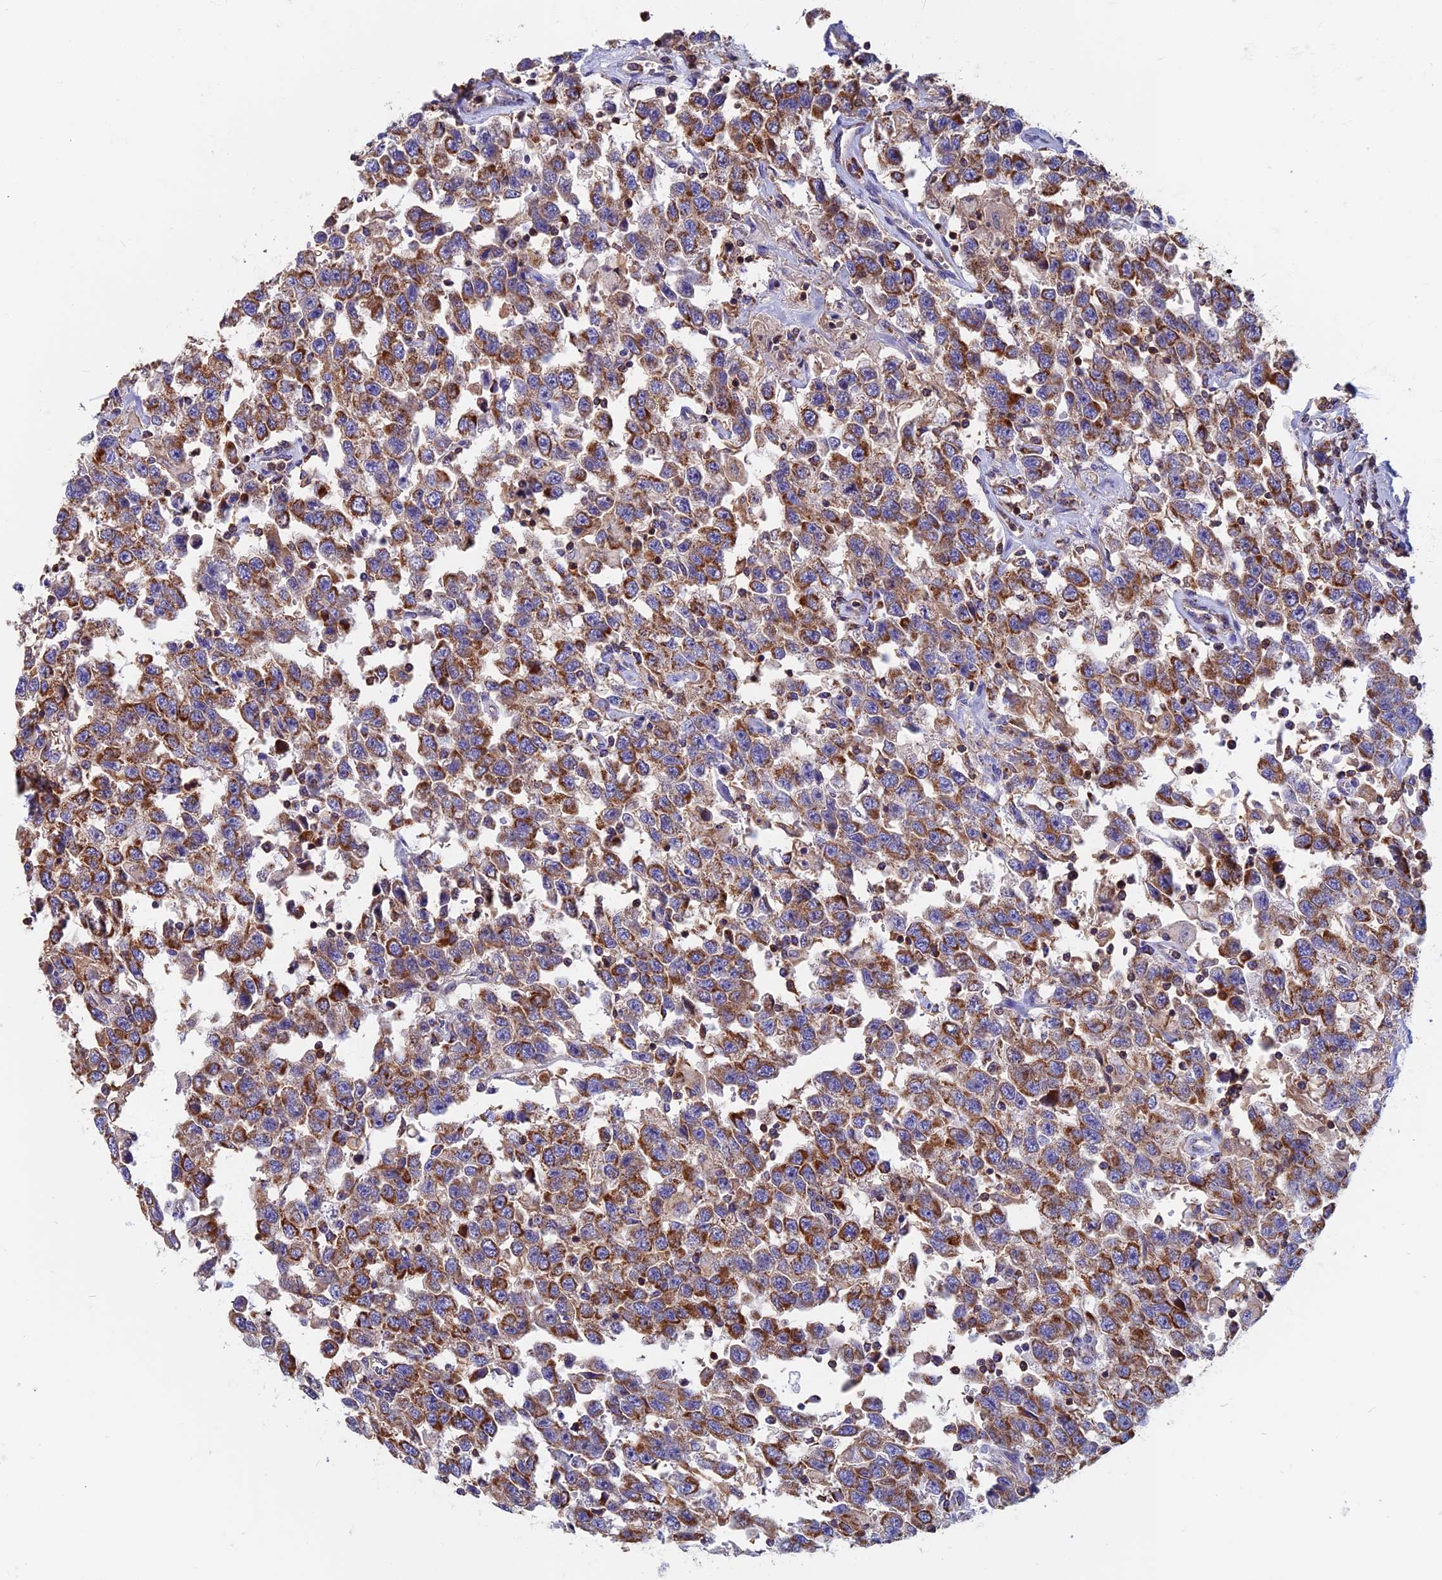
{"staining": {"intensity": "moderate", "quantity": ">75%", "location": "cytoplasmic/membranous"}, "tissue": "testis cancer", "cell_type": "Tumor cells", "image_type": "cancer", "snomed": [{"axis": "morphology", "description": "Seminoma, NOS"}, {"axis": "topography", "description": "Testis"}], "caption": "Moderate cytoplasmic/membranous staining is identified in about >75% of tumor cells in testis cancer.", "gene": "HSD17B8", "patient": {"sex": "male", "age": 41}}